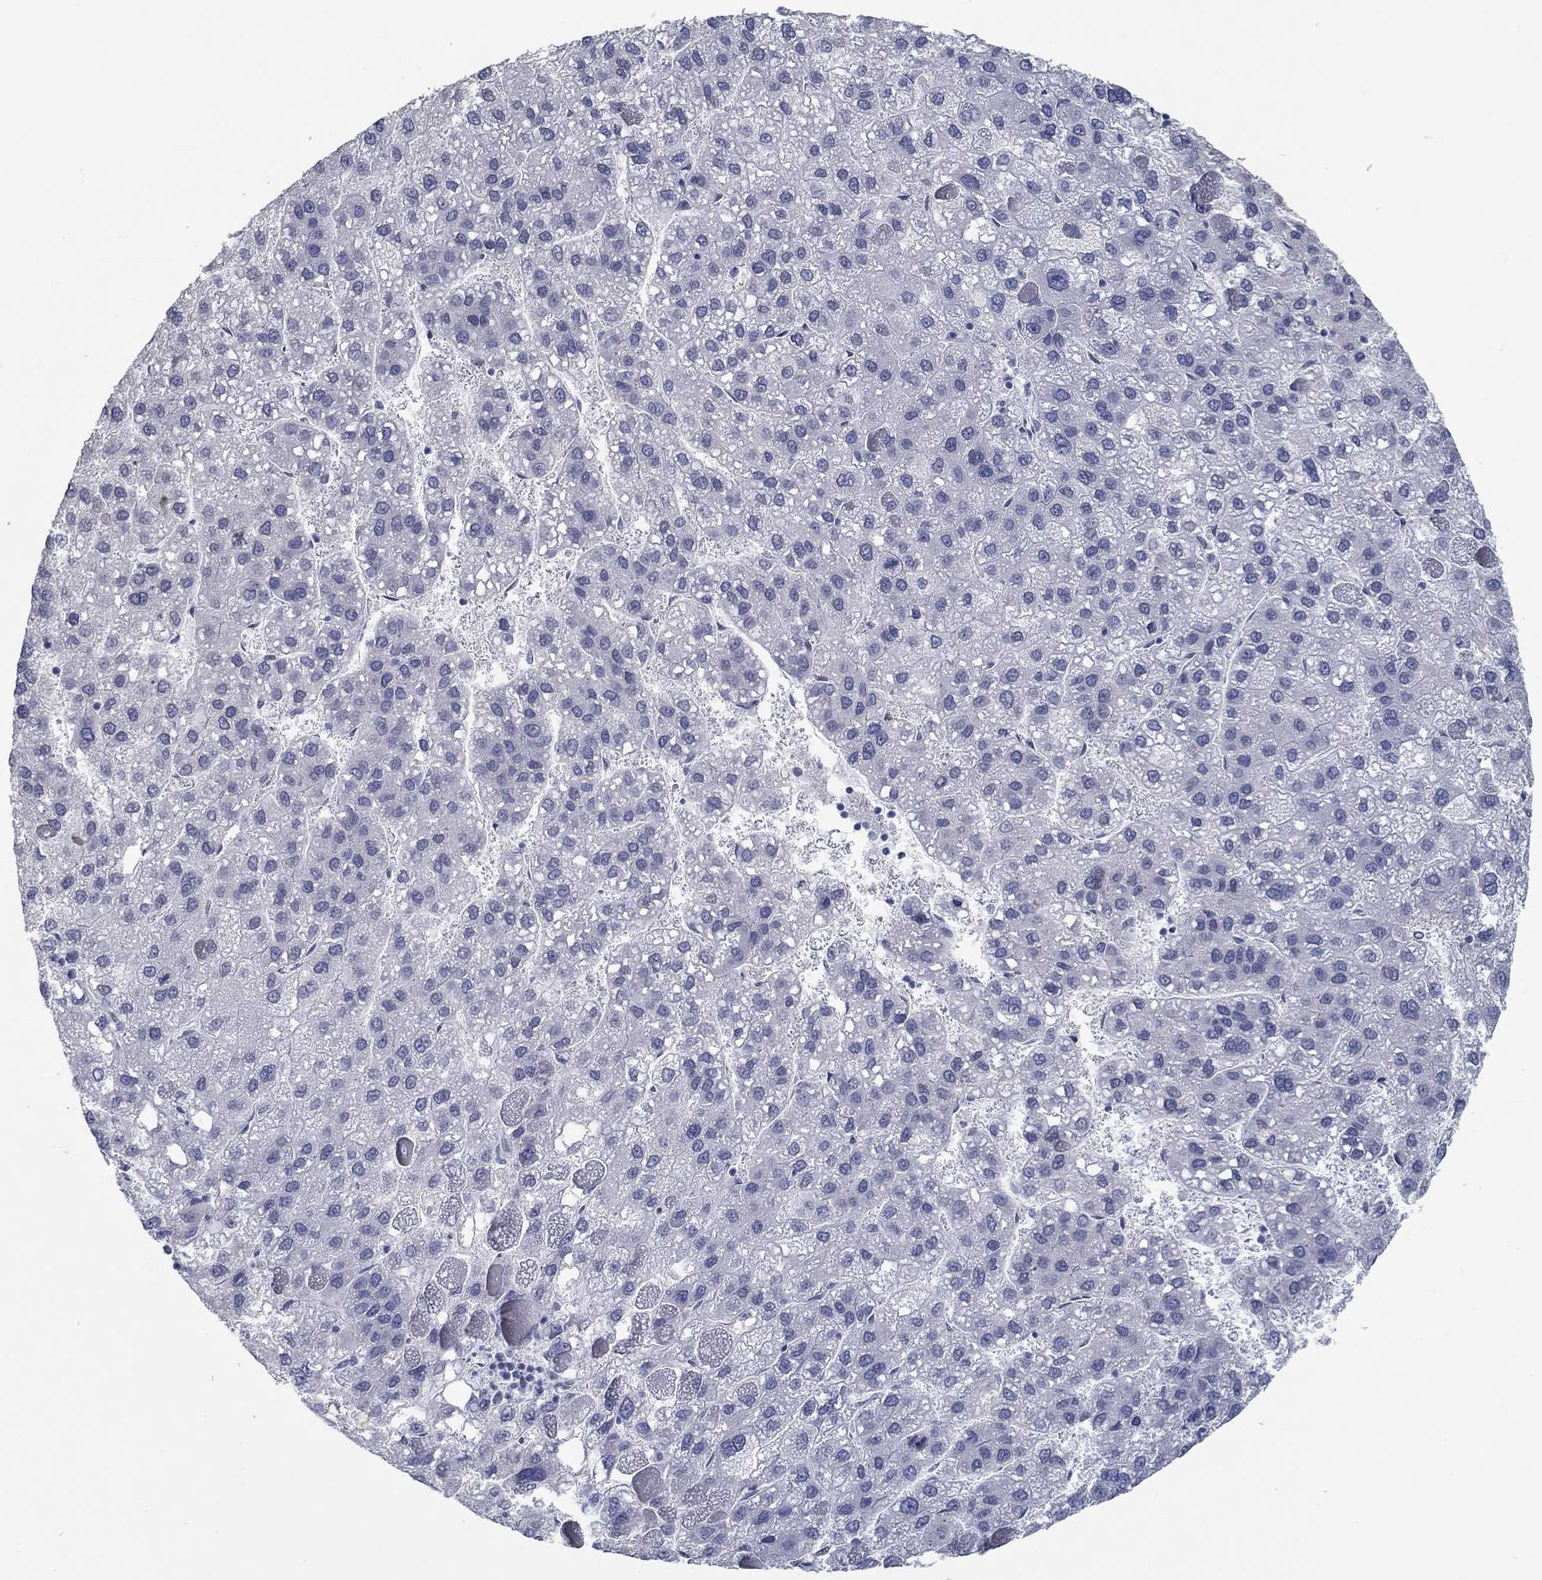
{"staining": {"intensity": "negative", "quantity": "none", "location": "none"}, "tissue": "liver cancer", "cell_type": "Tumor cells", "image_type": "cancer", "snomed": [{"axis": "morphology", "description": "Carcinoma, Hepatocellular, NOS"}, {"axis": "topography", "description": "Liver"}], "caption": "Immunohistochemistry (IHC) histopathology image of neoplastic tissue: human liver cancer (hepatocellular carcinoma) stained with DAB shows no significant protein expression in tumor cells. (Immunohistochemistry, brightfield microscopy, high magnification).", "gene": "NUP155", "patient": {"sex": "female", "age": 82}}